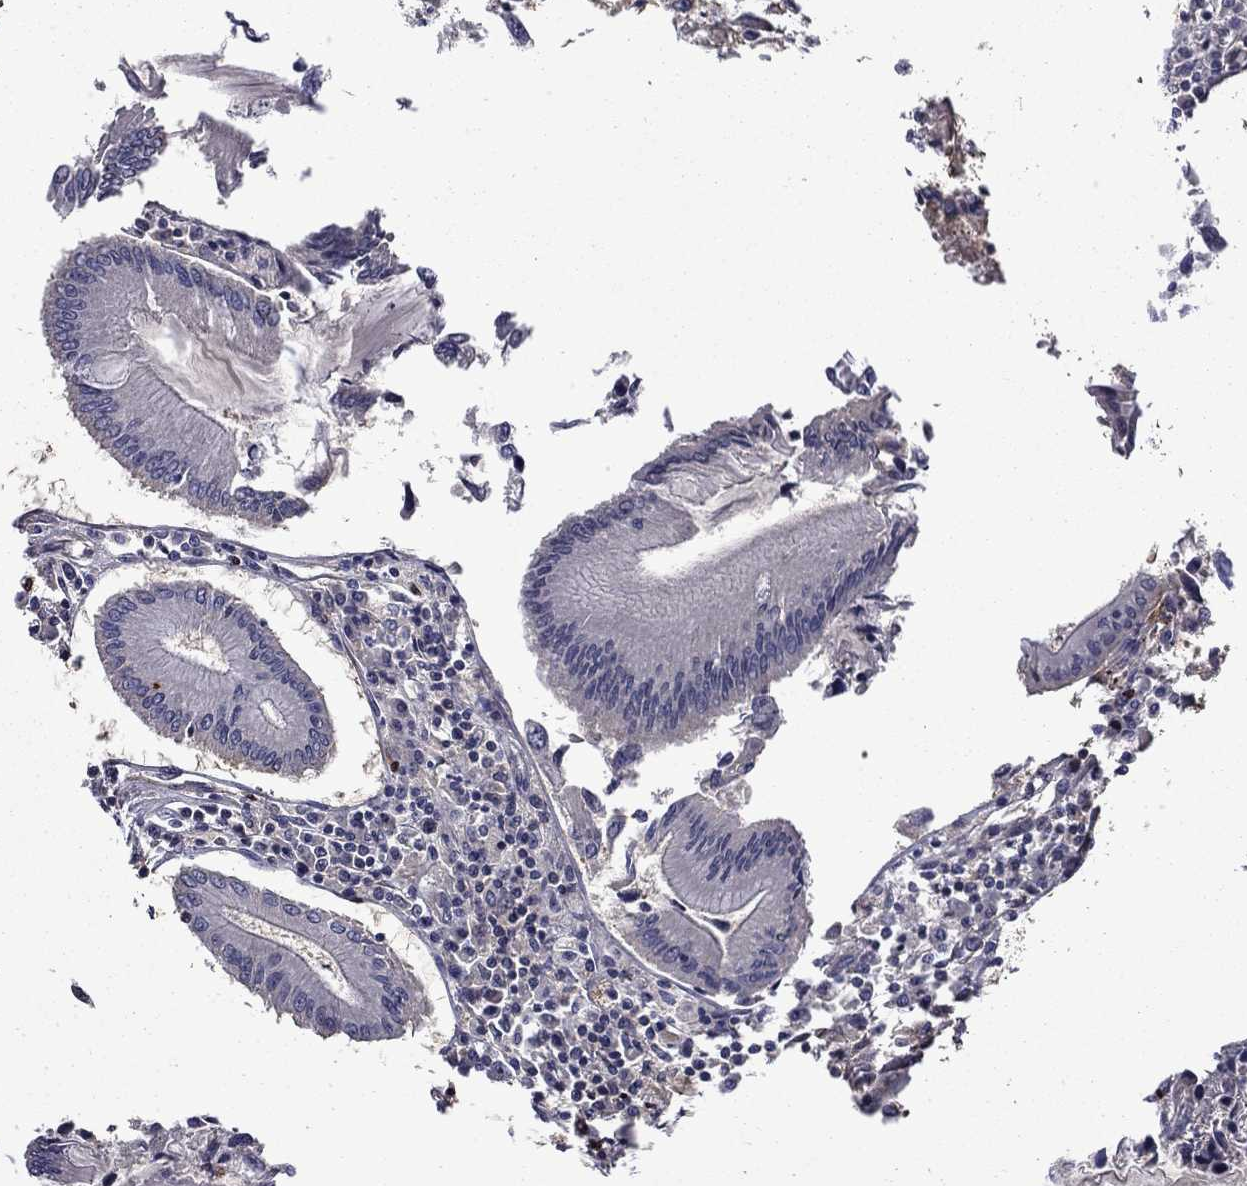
{"staining": {"intensity": "negative", "quantity": "none", "location": "none"}, "tissue": "colorectal cancer", "cell_type": "Tumor cells", "image_type": "cancer", "snomed": [{"axis": "morphology", "description": "Adenocarcinoma, NOS"}, {"axis": "topography", "description": "Colon"}], "caption": "Tumor cells show no significant positivity in colorectal cancer (adenocarcinoma).", "gene": "SATB1", "patient": {"sex": "female", "age": 65}}